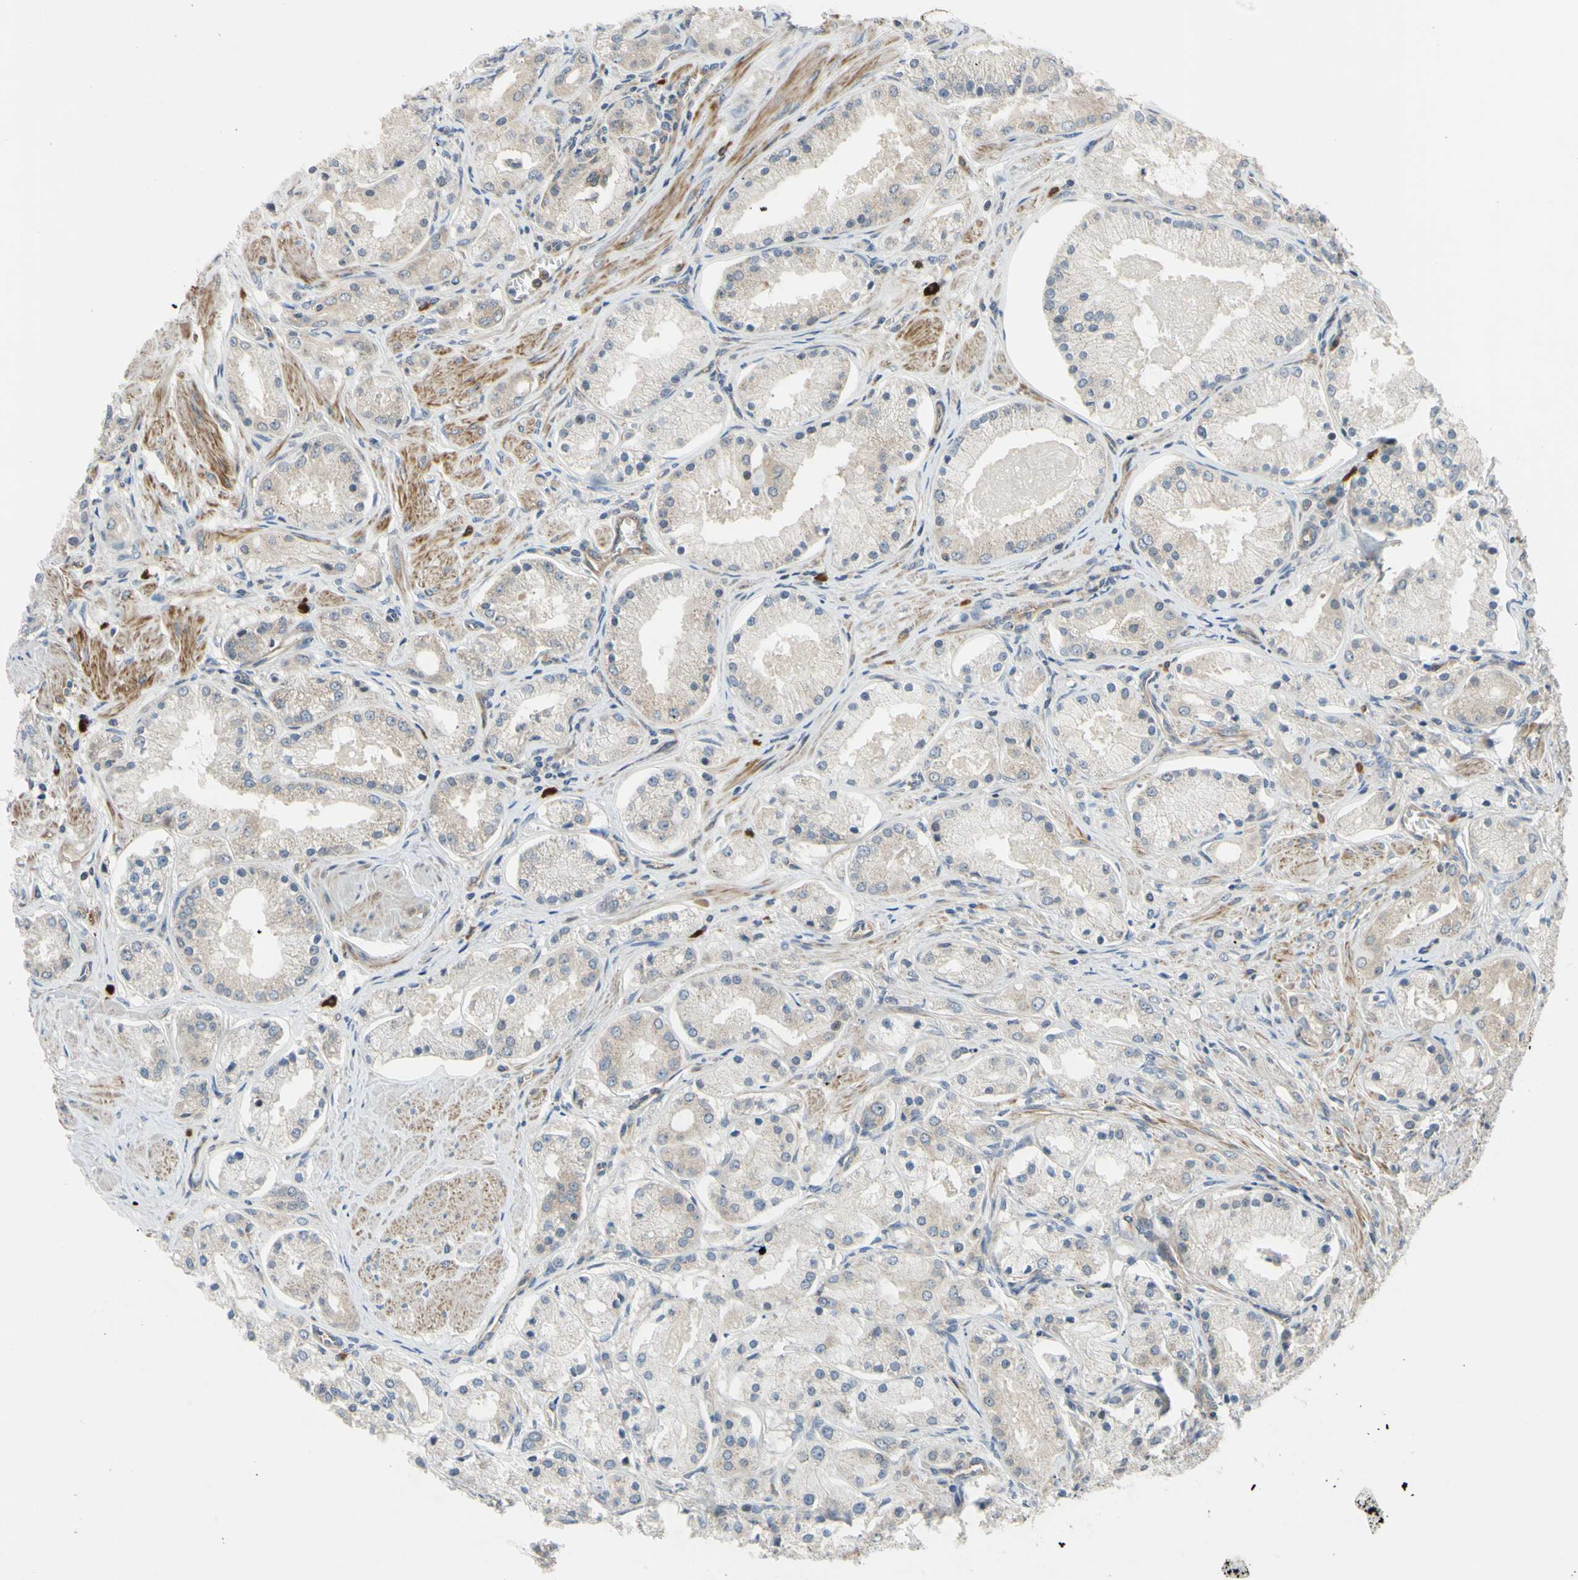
{"staining": {"intensity": "weak", "quantity": "25%-75%", "location": "cytoplasmic/membranous"}, "tissue": "prostate cancer", "cell_type": "Tumor cells", "image_type": "cancer", "snomed": [{"axis": "morphology", "description": "Adenocarcinoma, High grade"}, {"axis": "topography", "description": "Prostate"}], "caption": "Human prostate cancer (high-grade adenocarcinoma) stained with a brown dye displays weak cytoplasmic/membranous positive expression in about 25%-75% of tumor cells.", "gene": "COMMD9", "patient": {"sex": "male", "age": 66}}